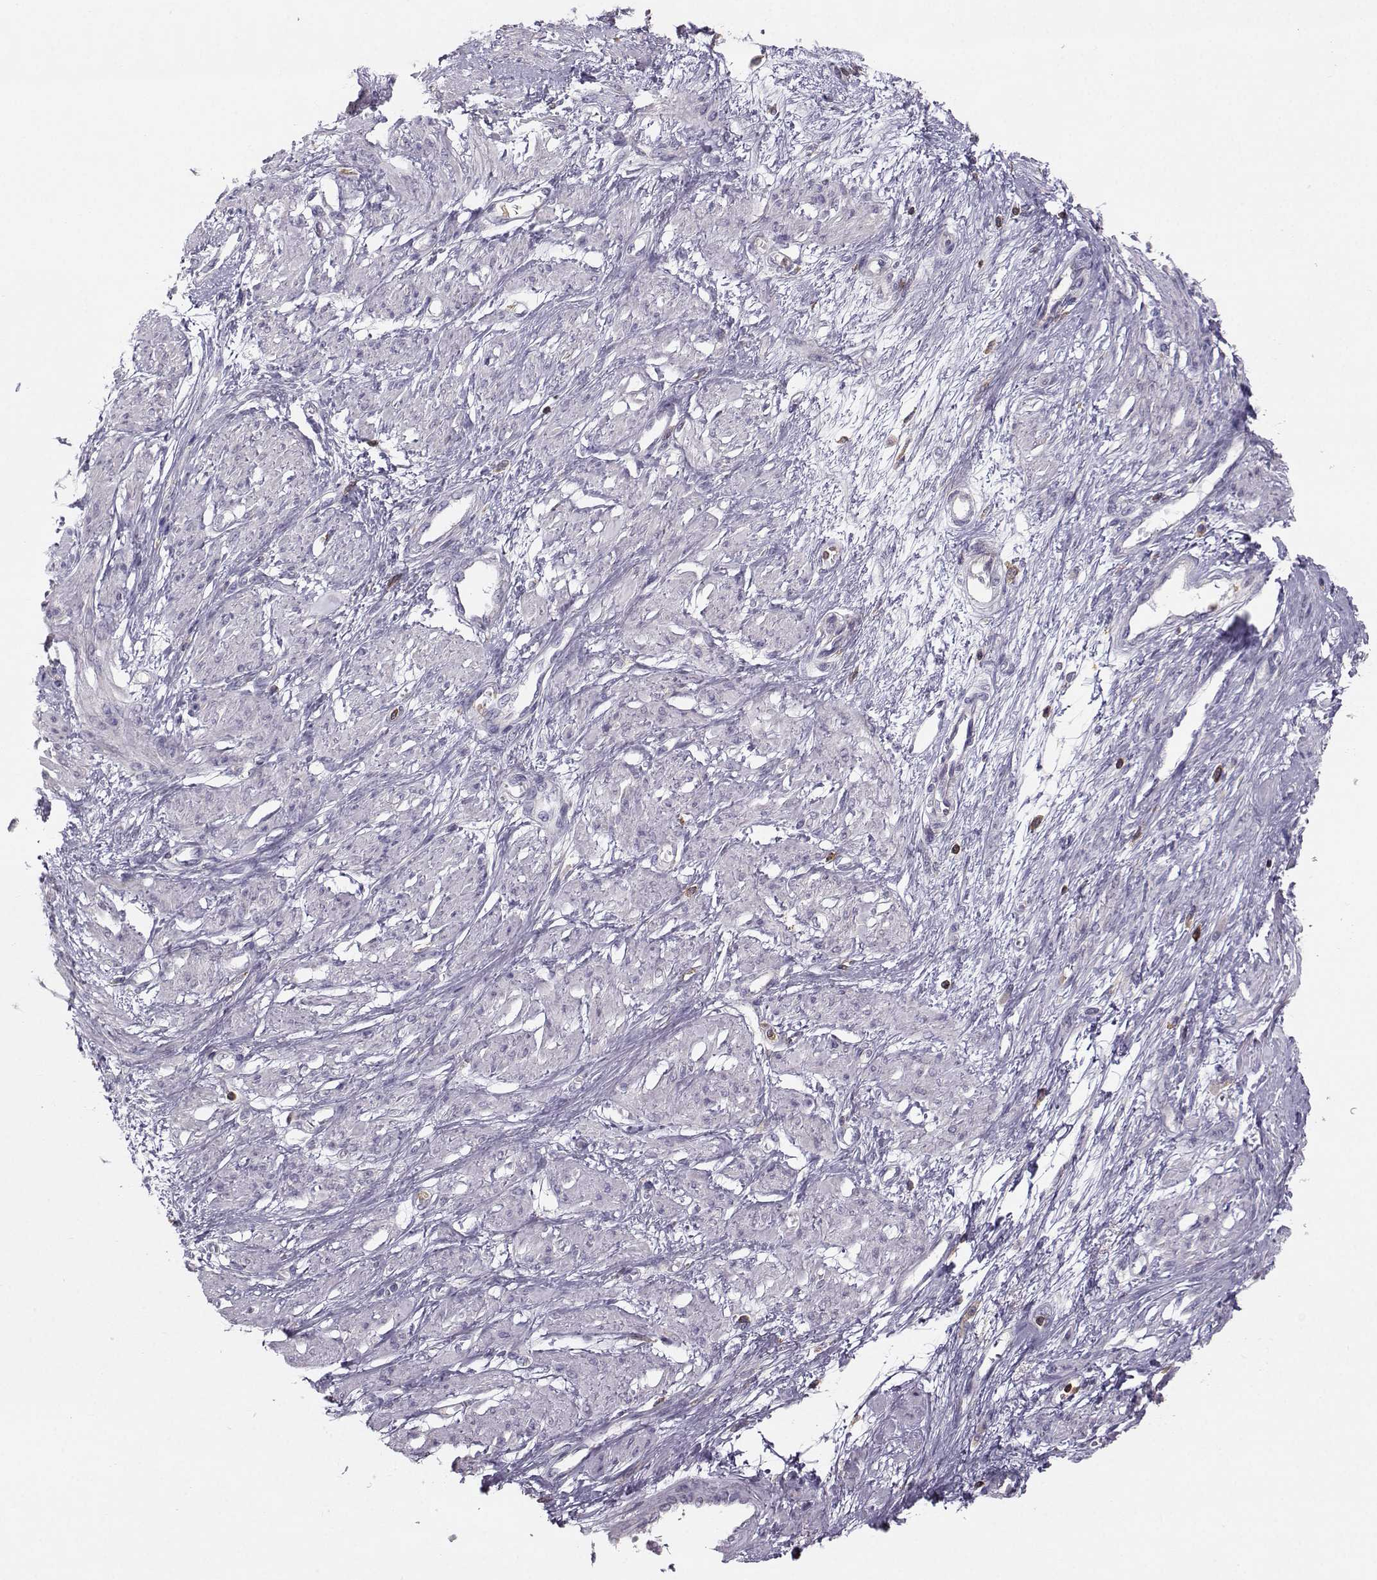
{"staining": {"intensity": "negative", "quantity": "none", "location": "none"}, "tissue": "smooth muscle", "cell_type": "Smooth muscle cells", "image_type": "normal", "snomed": [{"axis": "morphology", "description": "Normal tissue, NOS"}, {"axis": "topography", "description": "Smooth muscle"}, {"axis": "topography", "description": "Uterus"}], "caption": "Immunohistochemistry histopathology image of normal smooth muscle stained for a protein (brown), which exhibits no expression in smooth muscle cells. The staining is performed using DAB brown chromogen with nuclei counter-stained in using hematoxylin.", "gene": "ZBTB32", "patient": {"sex": "female", "age": 39}}